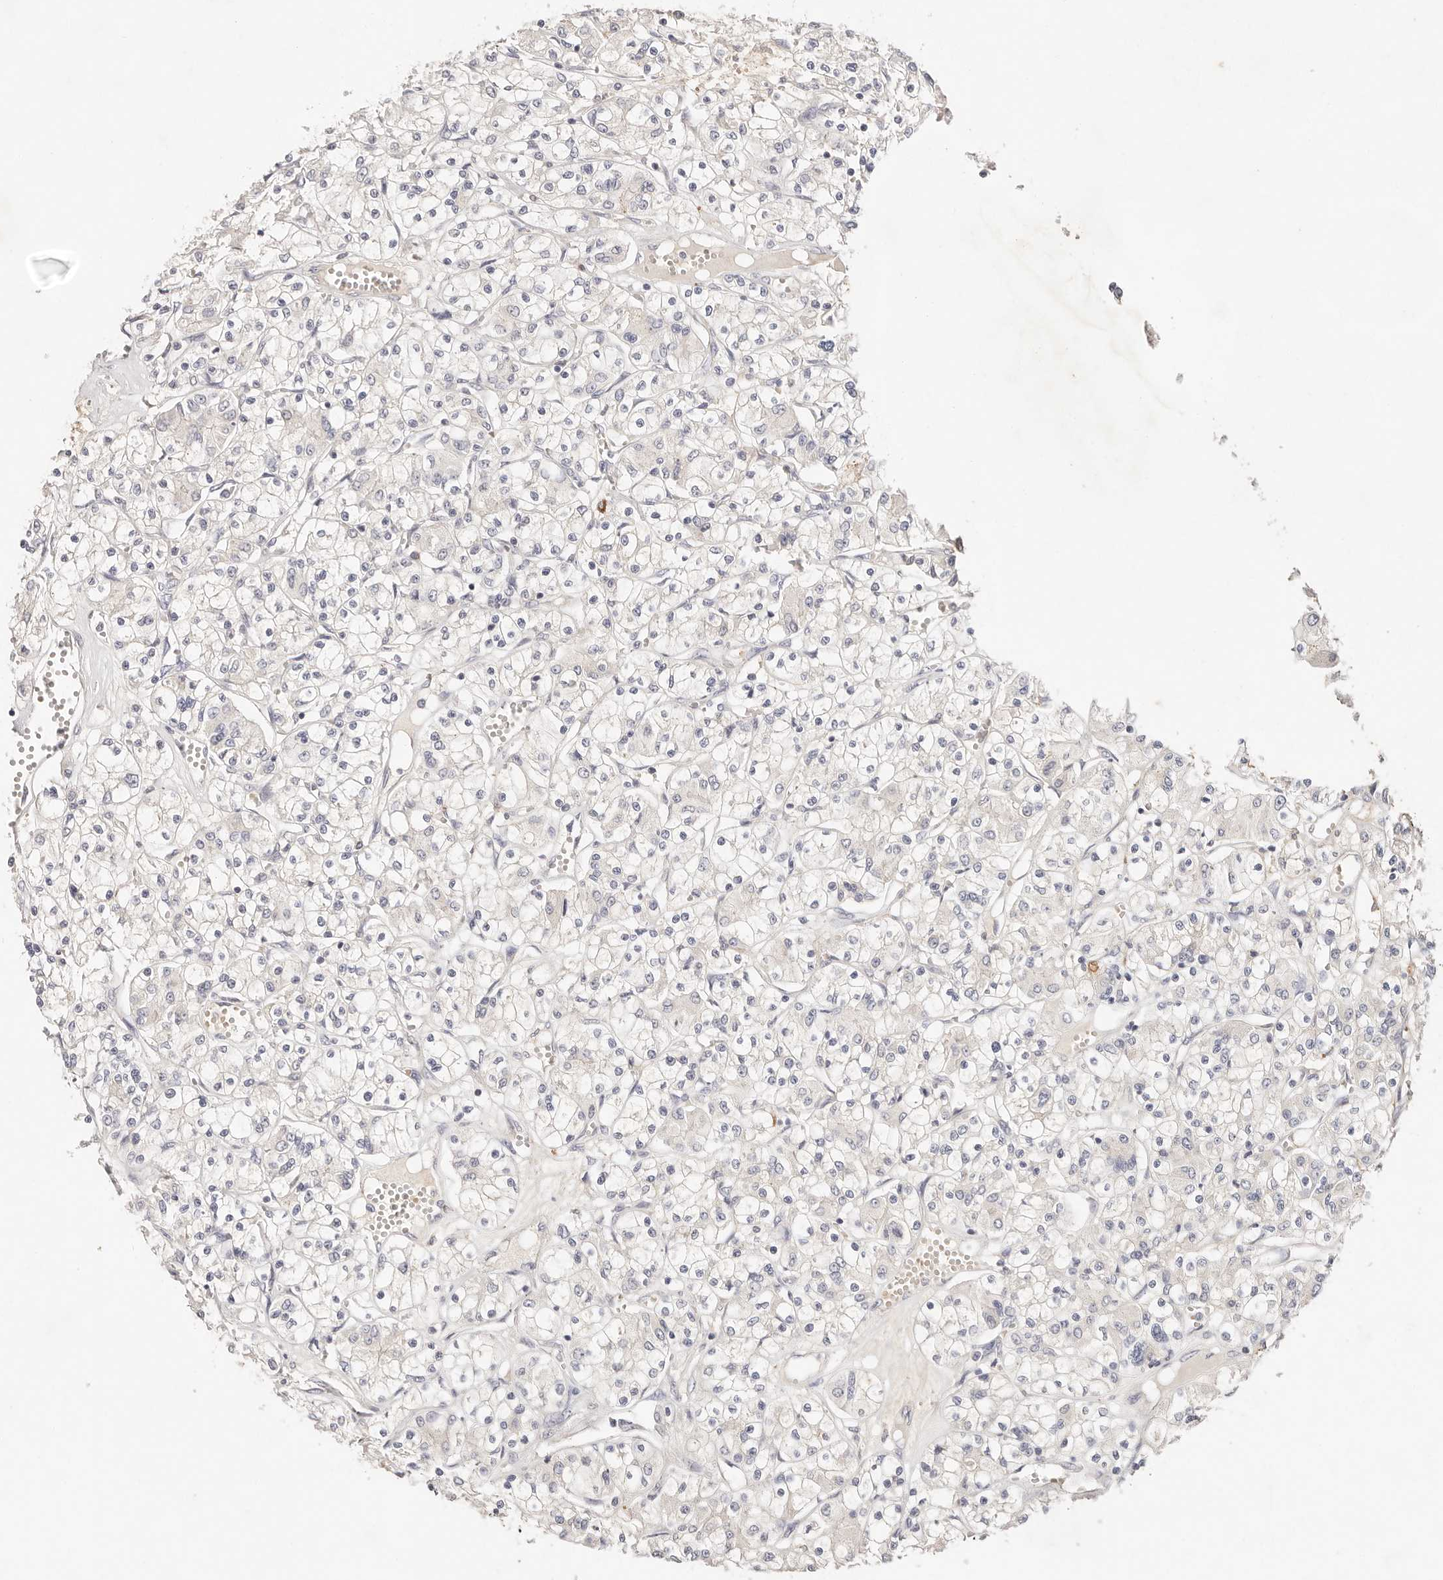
{"staining": {"intensity": "negative", "quantity": "none", "location": "none"}, "tissue": "renal cancer", "cell_type": "Tumor cells", "image_type": "cancer", "snomed": [{"axis": "morphology", "description": "Adenocarcinoma, NOS"}, {"axis": "topography", "description": "Kidney"}], "caption": "IHC micrograph of human renal cancer (adenocarcinoma) stained for a protein (brown), which reveals no positivity in tumor cells.", "gene": "CXADR", "patient": {"sex": "female", "age": 59}}